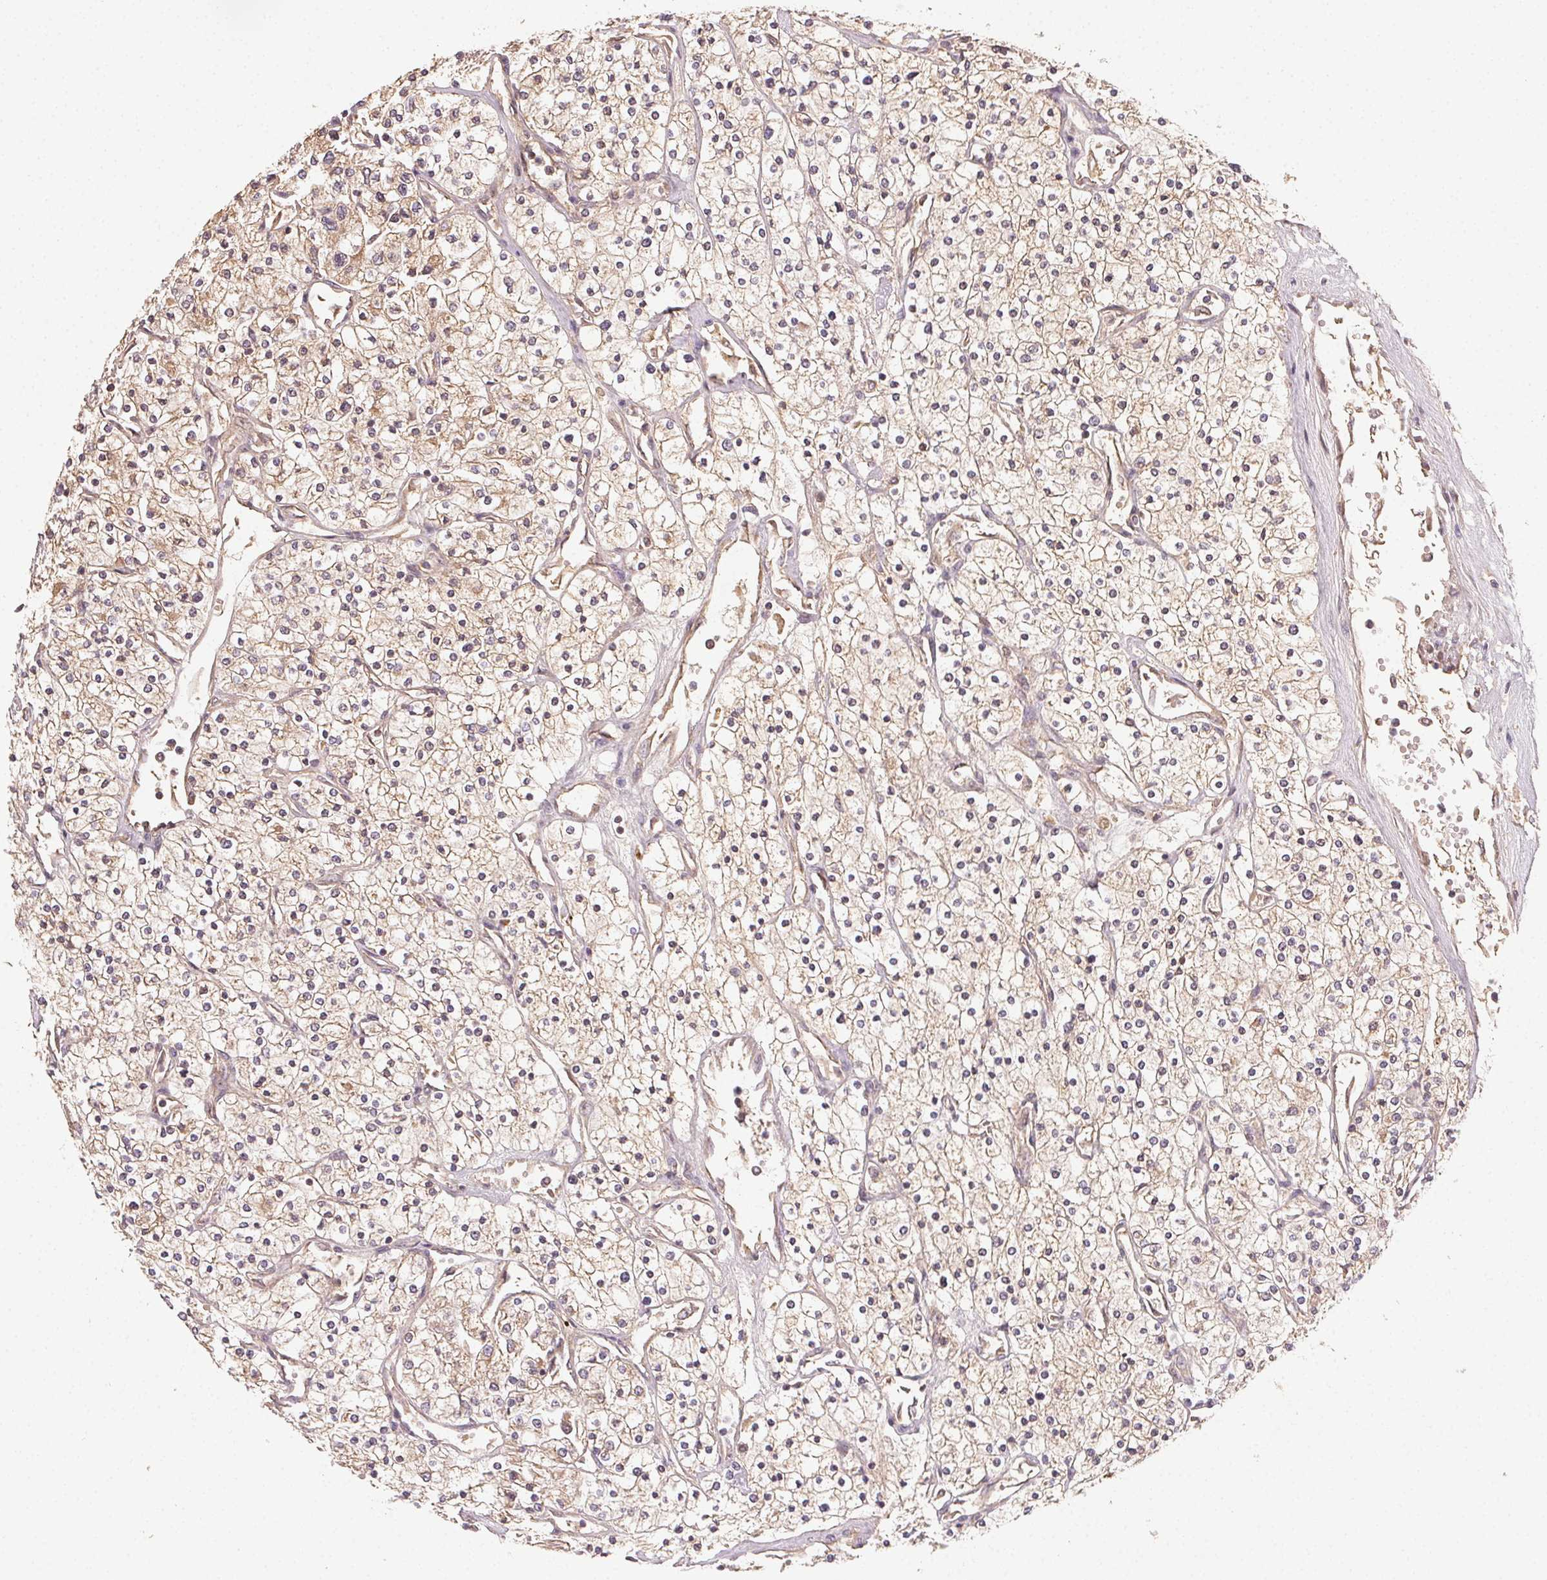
{"staining": {"intensity": "weak", "quantity": ">75%", "location": "cytoplasmic/membranous"}, "tissue": "renal cancer", "cell_type": "Tumor cells", "image_type": "cancer", "snomed": [{"axis": "morphology", "description": "Adenocarcinoma, NOS"}, {"axis": "topography", "description": "Kidney"}], "caption": "Brown immunohistochemical staining in human renal cancer shows weak cytoplasmic/membranous expression in approximately >75% of tumor cells. The staining is performed using DAB brown chromogen to label protein expression. The nuclei are counter-stained blue using hematoxylin.", "gene": "RALA", "patient": {"sex": "male", "age": 80}}